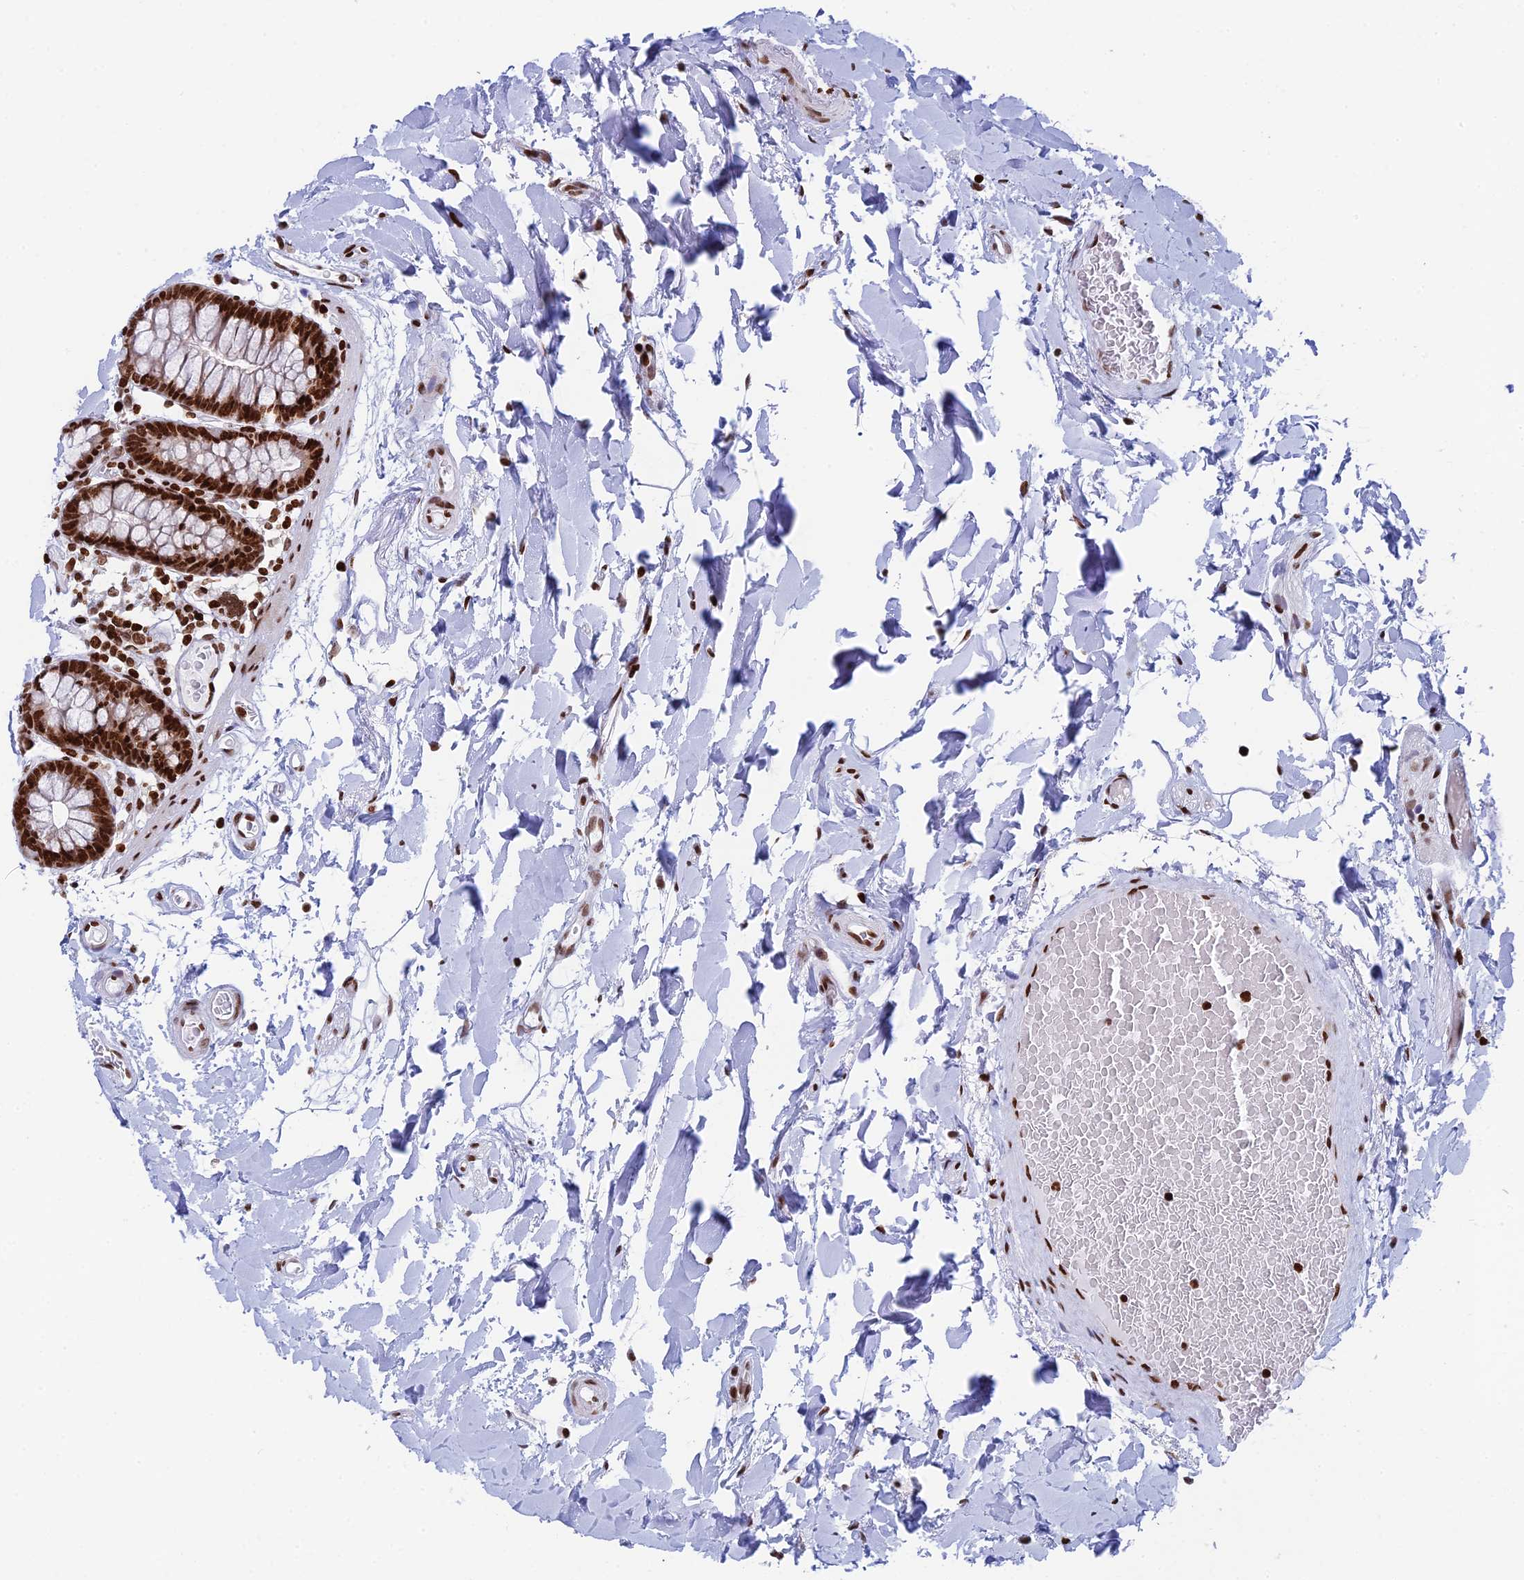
{"staining": {"intensity": "strong", "quantity": ">75%", "location": "nuclear"}, "tissue": "colon", "cell_type": "Endothelial cells", "image_type": "normal", "snomed": [{"axis": "morphology", "description": "Normal tissue, NOS"}, {"axis": "topography", "description": "Colon"}], "caption": "Immunohistochemical staining of normal human colon exhibits strong nuclear protein positivity in approximately >75% of endothelial cells.", "gene": "RPAP1", "patient": {"sex": "male", "age": 75}}